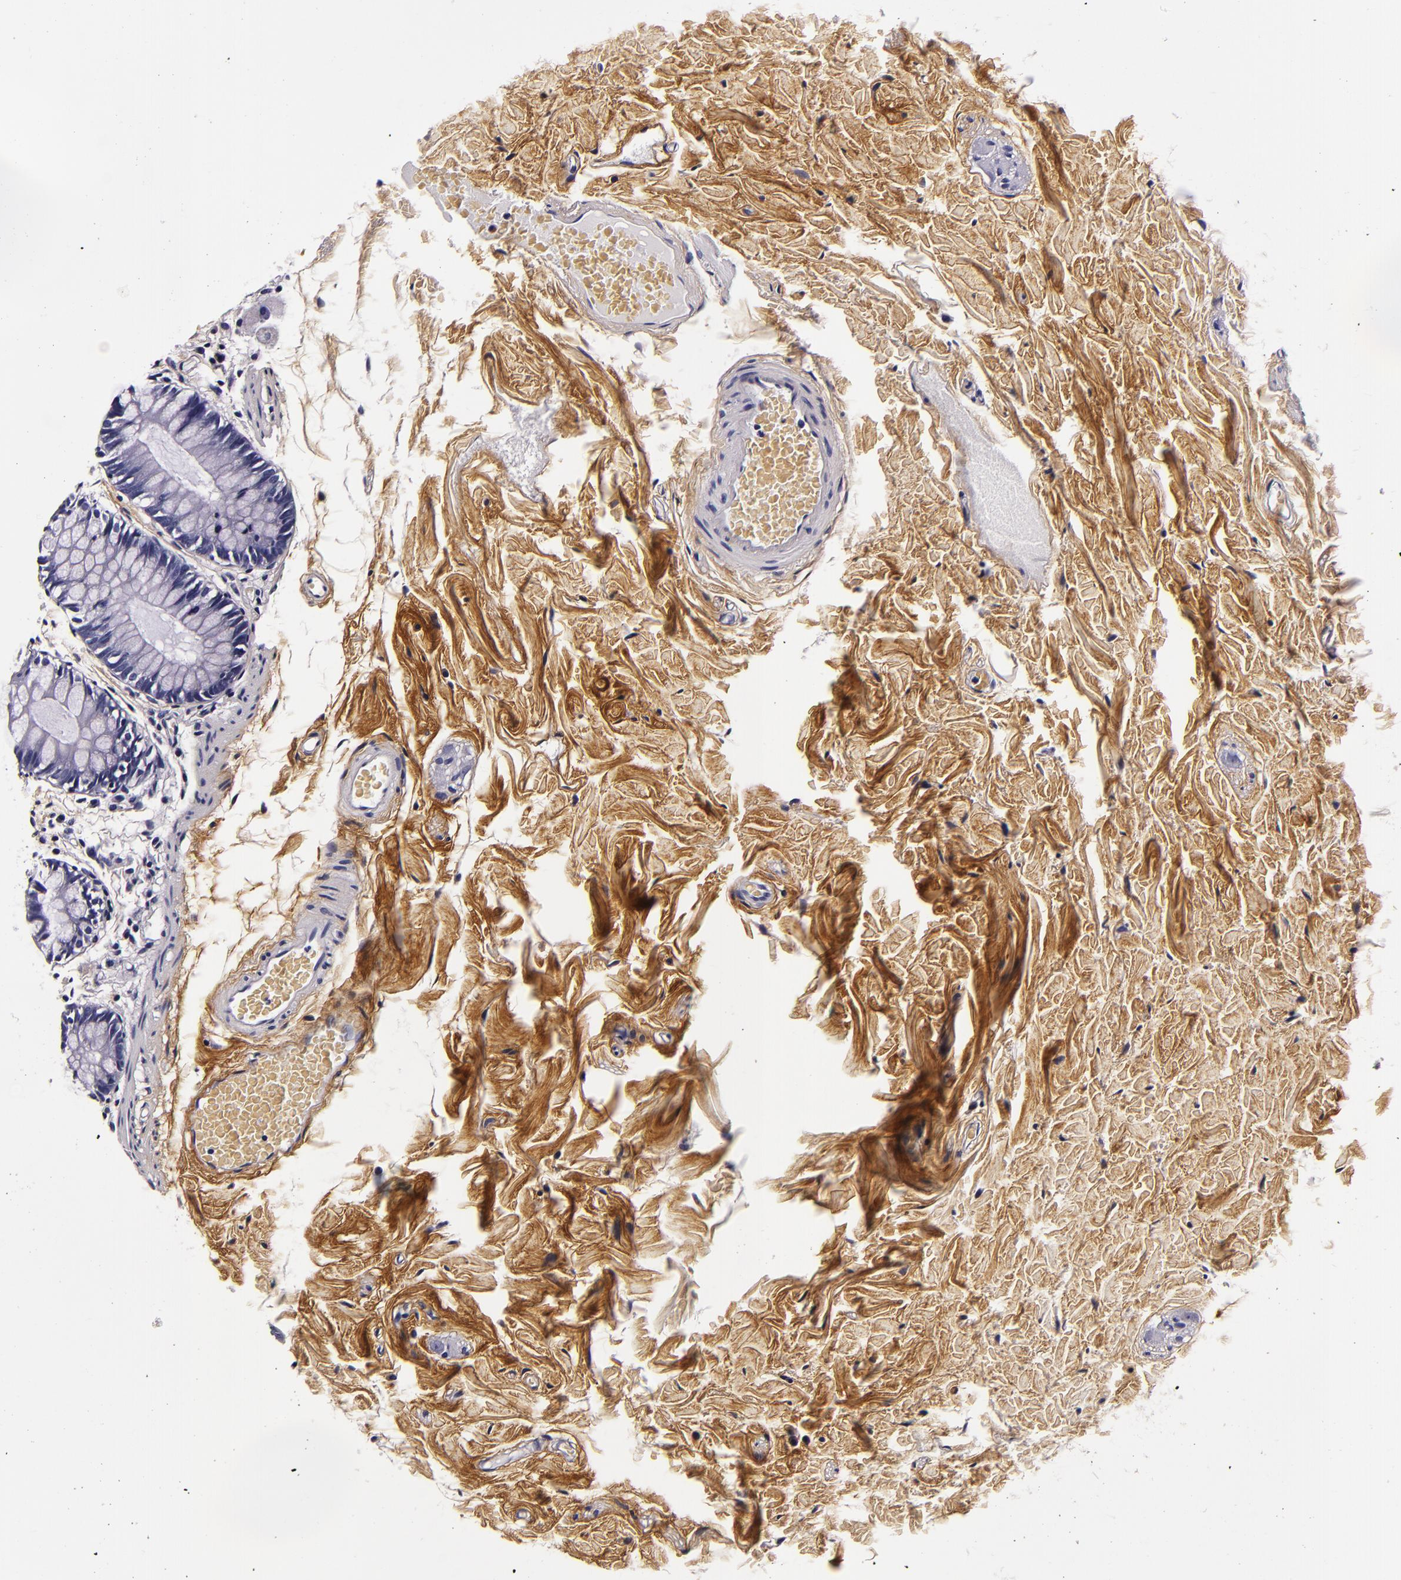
{"staining": {"intensity": "negative", "quantity": "none", "location": "none"}, "tissue": "colon", "cell_type": "Endothelial cells", "image_type": "normal", "snomed": [{"axis": "morphology", "description": "Normal tissue, NOS"}, {"axis": "topography", "description": "Smooth muscle"}, {"axis": "topography", "description": "Colon"}], "caption": "There is no significant expression in endothelial cells of colon.", "gene": "FBN1", "patient": {"sex": "male", "age": 67}}